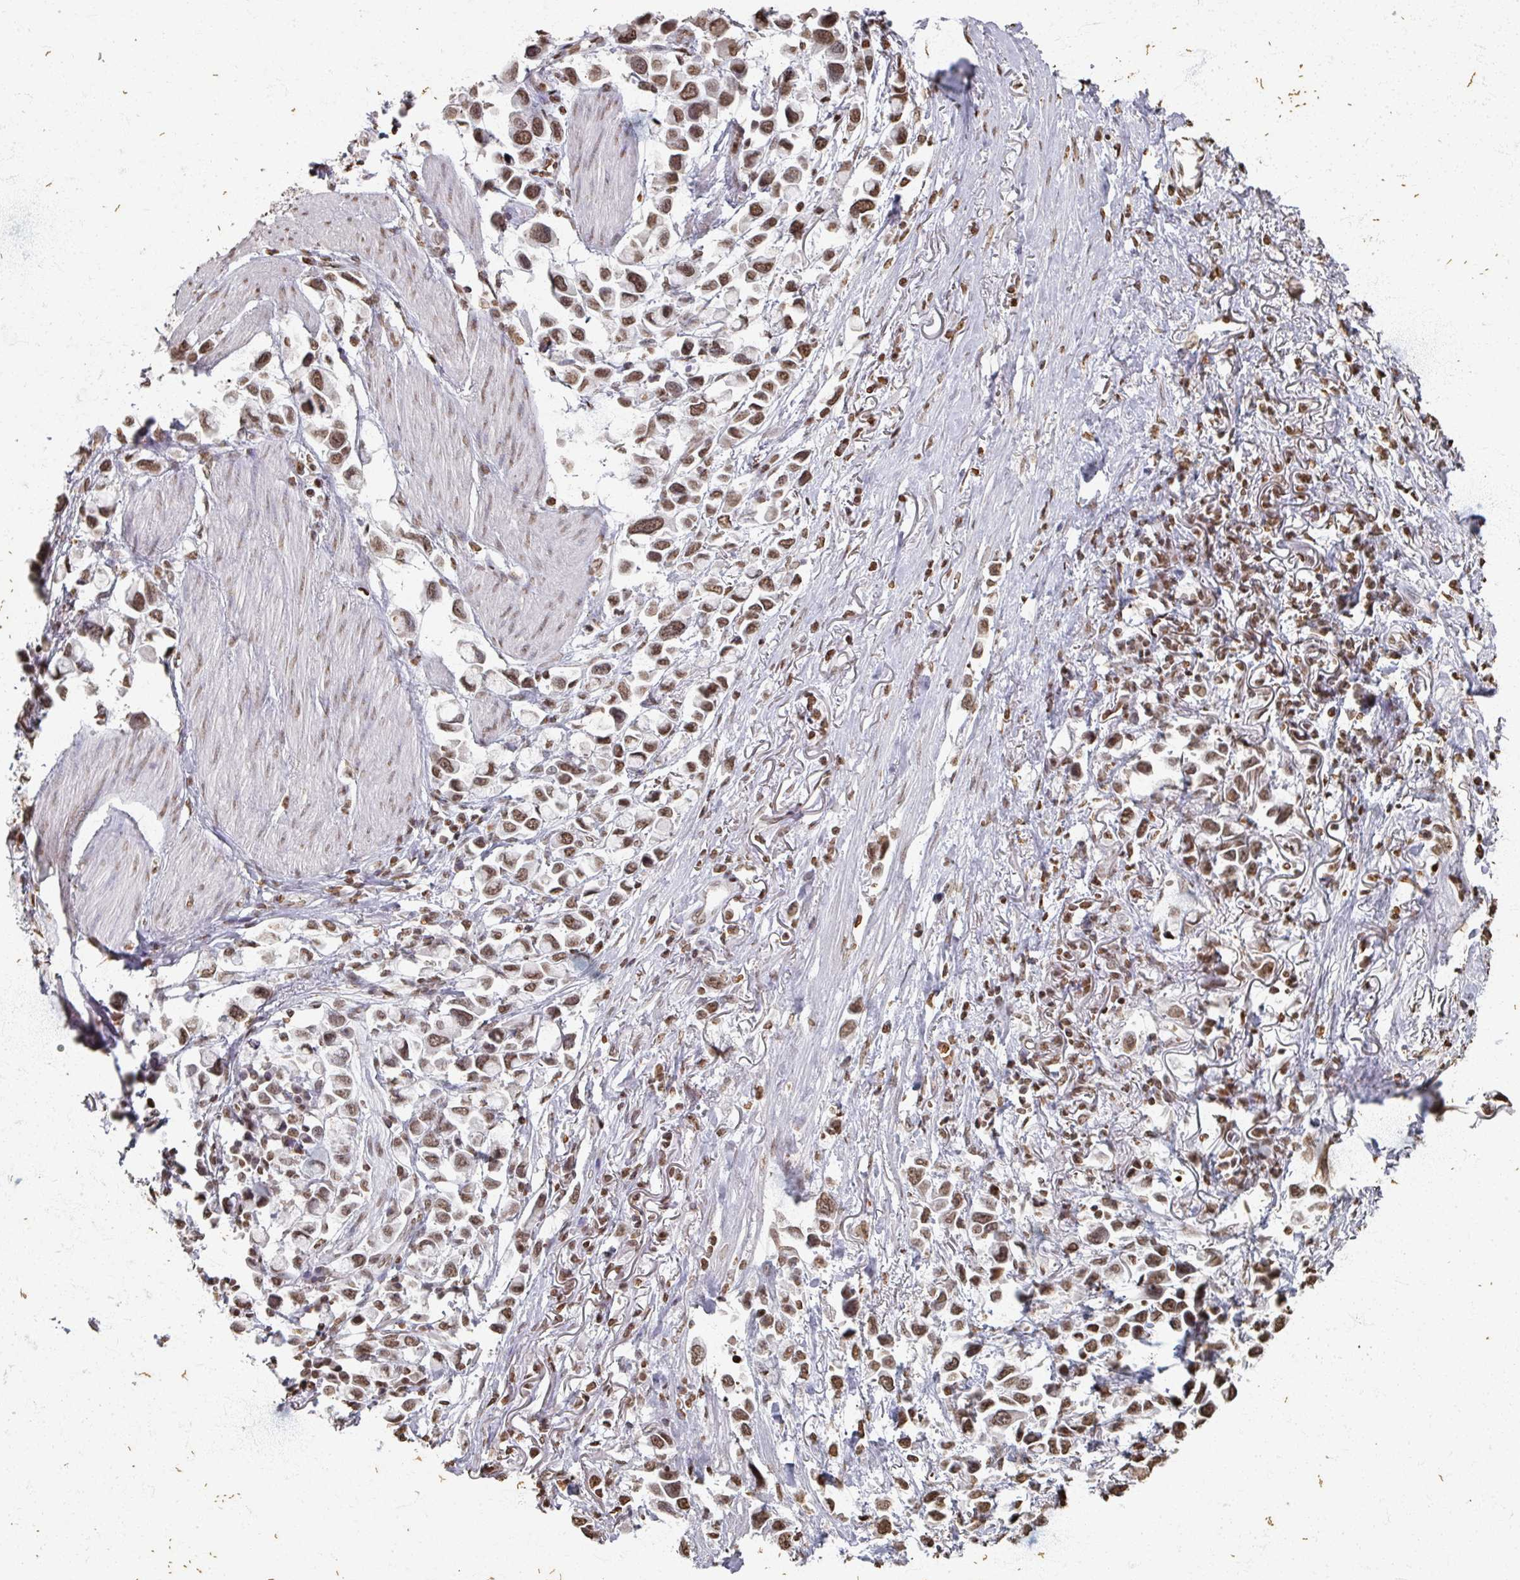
{"staining": {"intensity": "moderate", "quantity": ">75%", "location": "nuclear"}, "tissue": "stomach cancer", "cell_type": "Tumor cells", "image_type": "cancer", "snomed": [{"axis": "morphology", "description": "Adenocarcinoma, NOS"}, {"axis": "topography", "description": "Stomach"}], "caption": "Protein staining of adenocarcinoma (stomach) tissue demonstrates moderate nuclear expression in approximately >75% of tumor cells.", "gene": "DCUN1D5", "patient": {"sex": "female", "age": 81}}